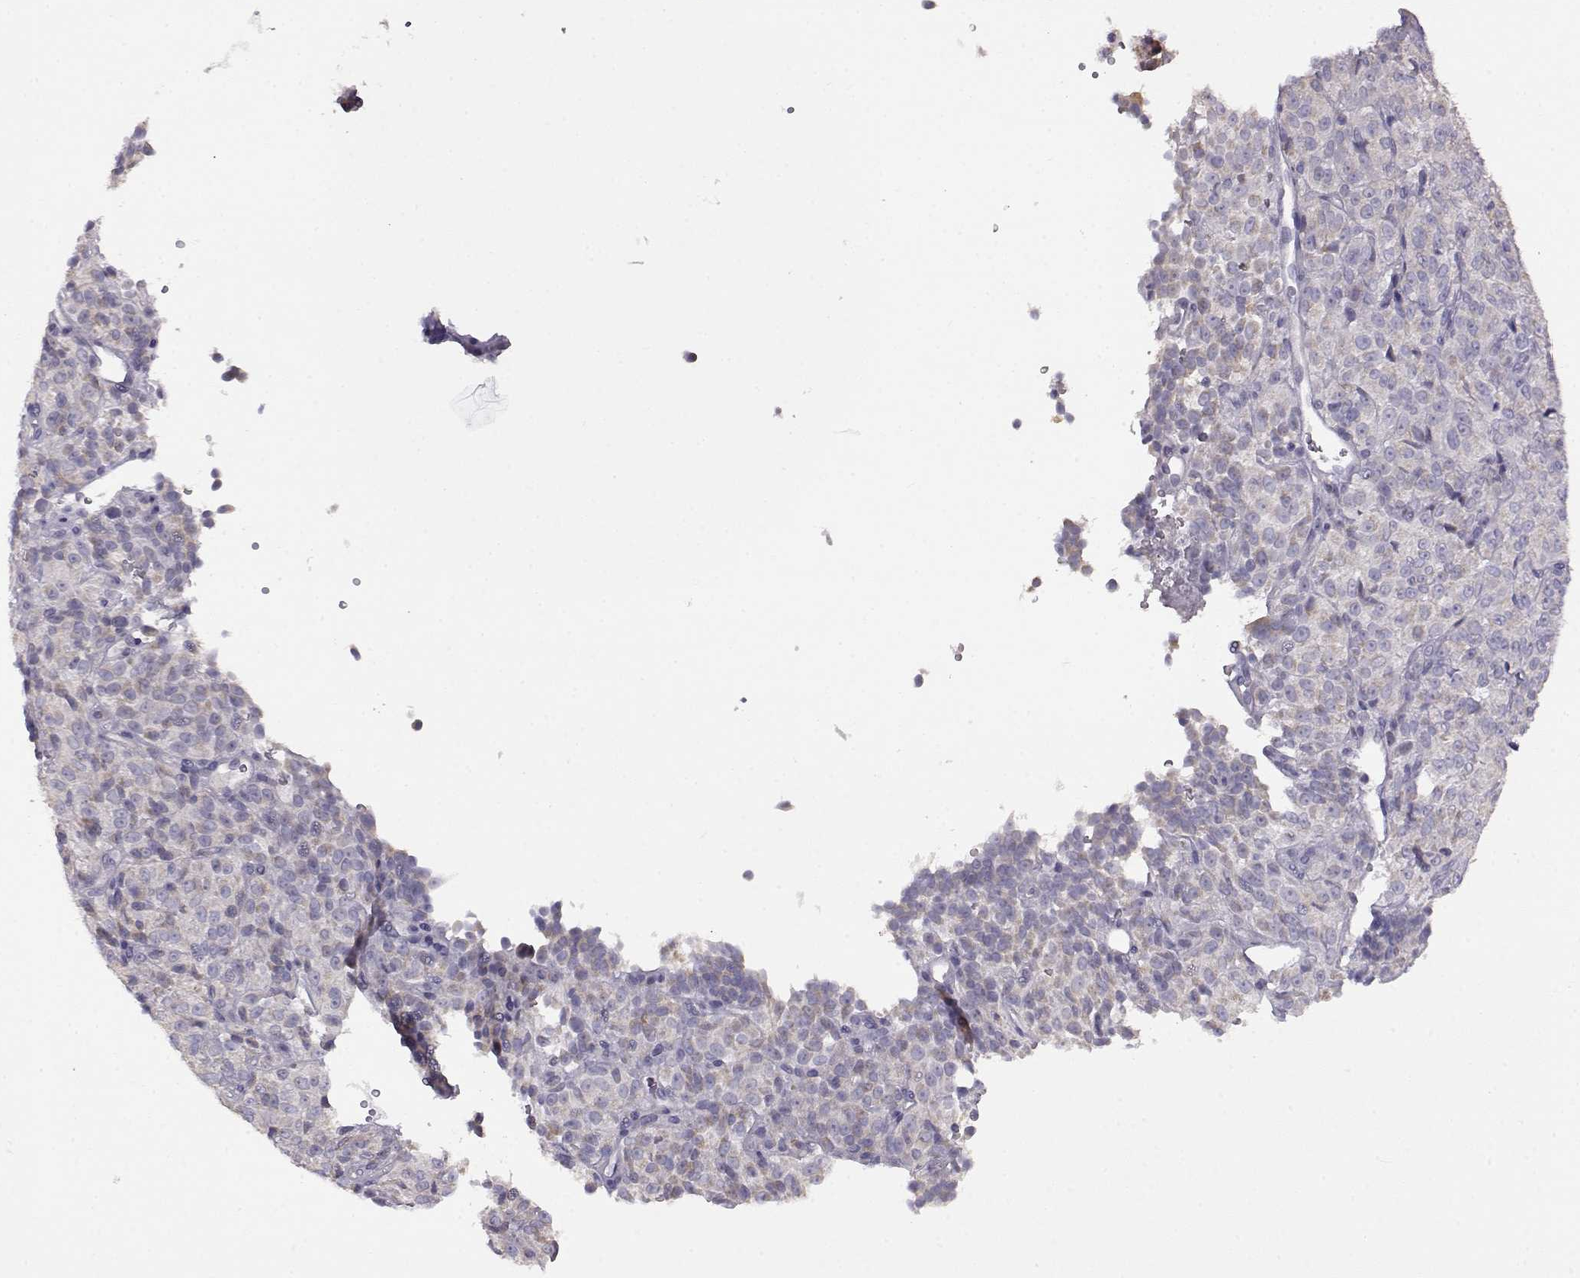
{"staining": {"intensity": "weak", "quantity": "<25%", "location": "cytoplasmic/membranous"}, "tissue": "melanoma", "cell_type": "Tumor cells", "image_type": "cancer", "snomed": [{"axis": "morphology", "description": "Malignant melanoma, Metastatic site"}, {"axis": "topography", "description": "Brain"}], "caption": "Tumor cells are negative for protein expression in human melanoma. (DAB IHC, high magnification).", "gene": "VGF", "patient": {"sex": "female", "age": 56}}